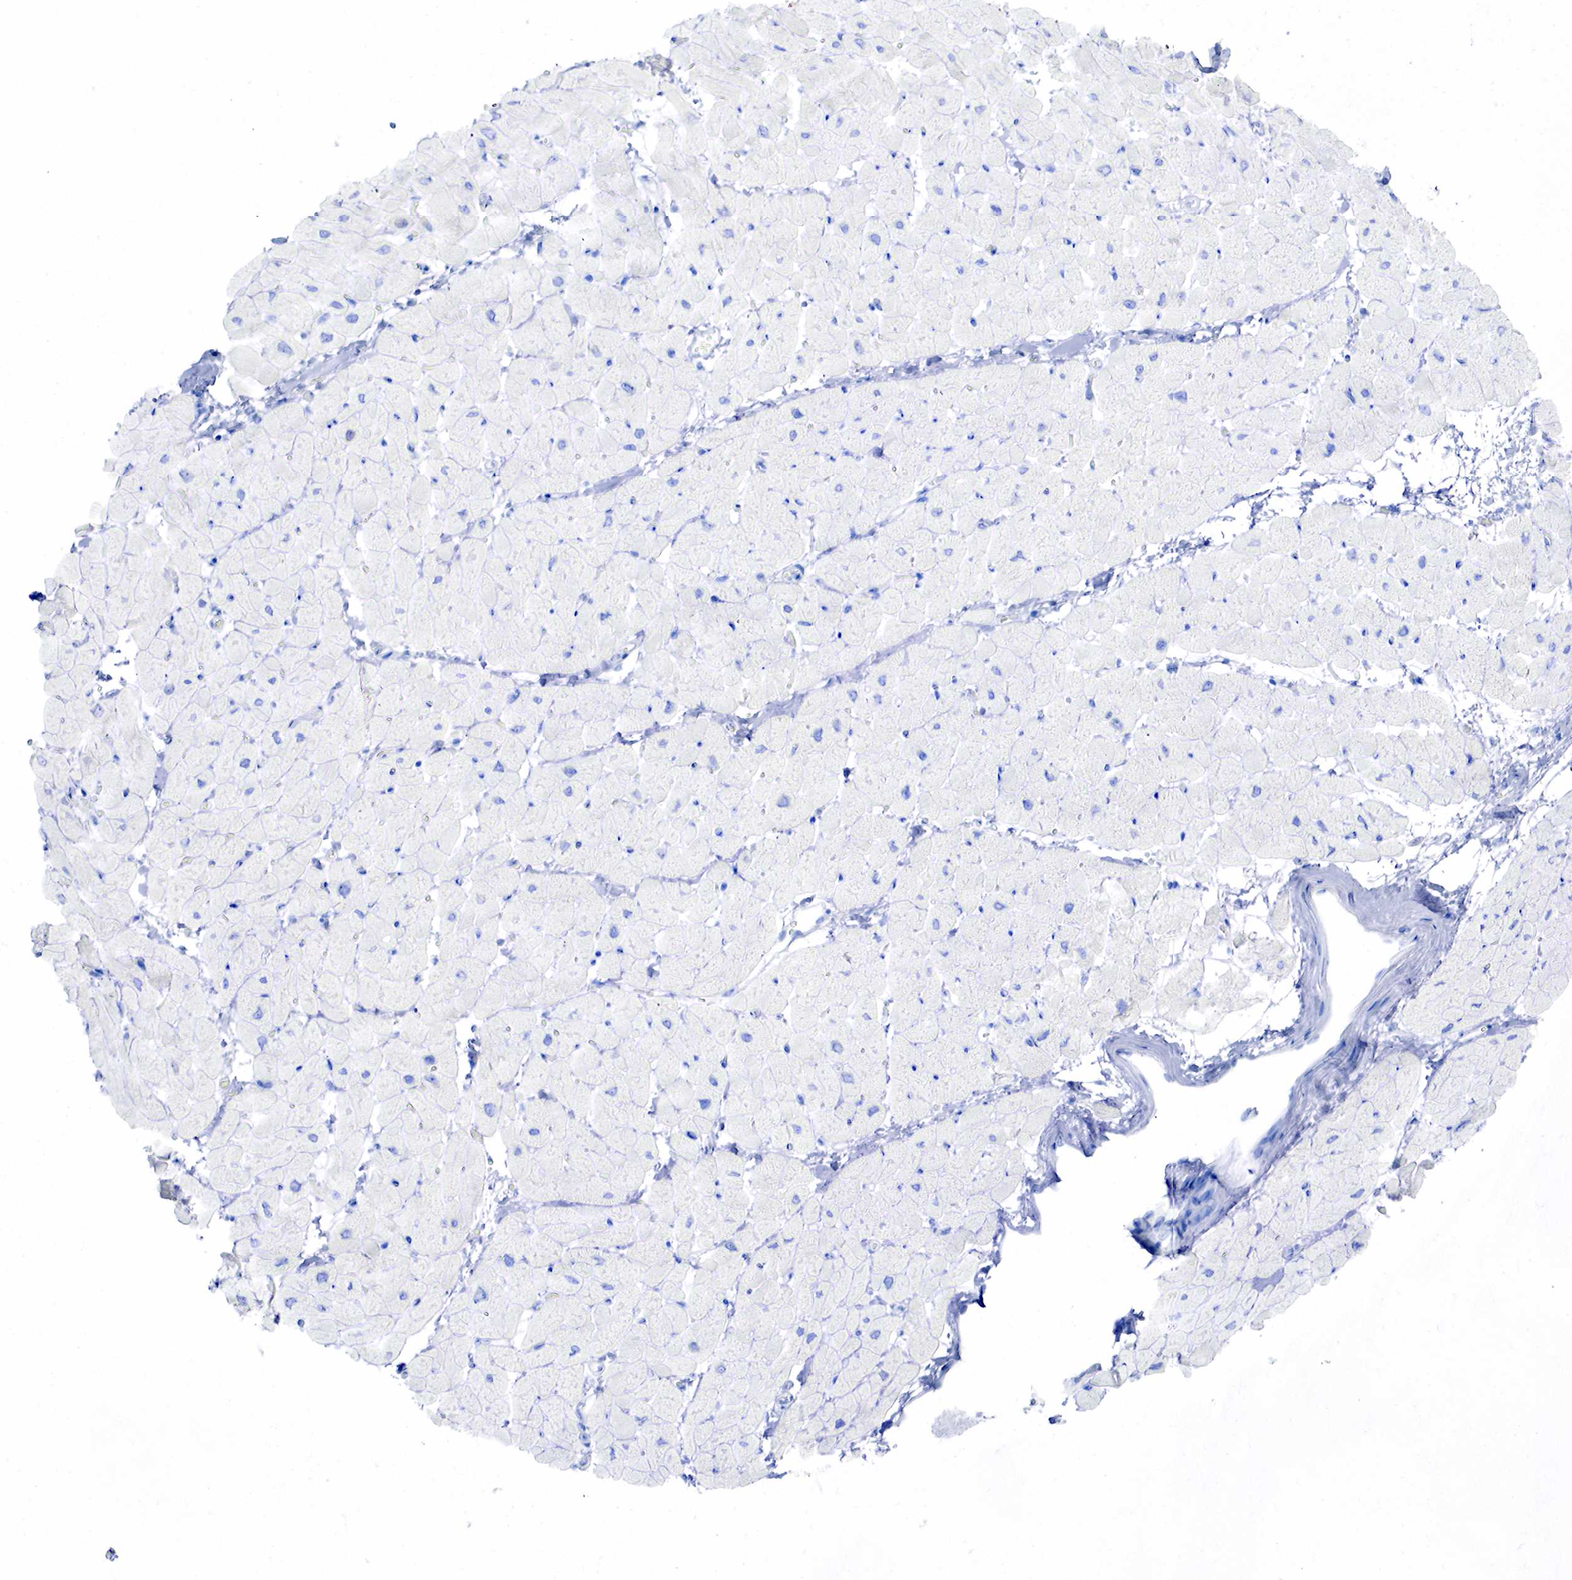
{"staining": {"intensity": "negative", "quantity": "none", "location": "none"}, "tissue": "heart muscle", "cell_type": "Cardiomyocytes", "image_type": "normal", "snomed": [{"axis": "morphology", "description": "Normal tissue, NOS"}, {"axis": "topography", "description": "Heart"}], "caption": "Immunohistochemical staining of unremarkable heart muscle exhibits no significant staining in cardiomyocytes.", "gene": "PTH", "patient": {"sex": "male", "age": 45}}